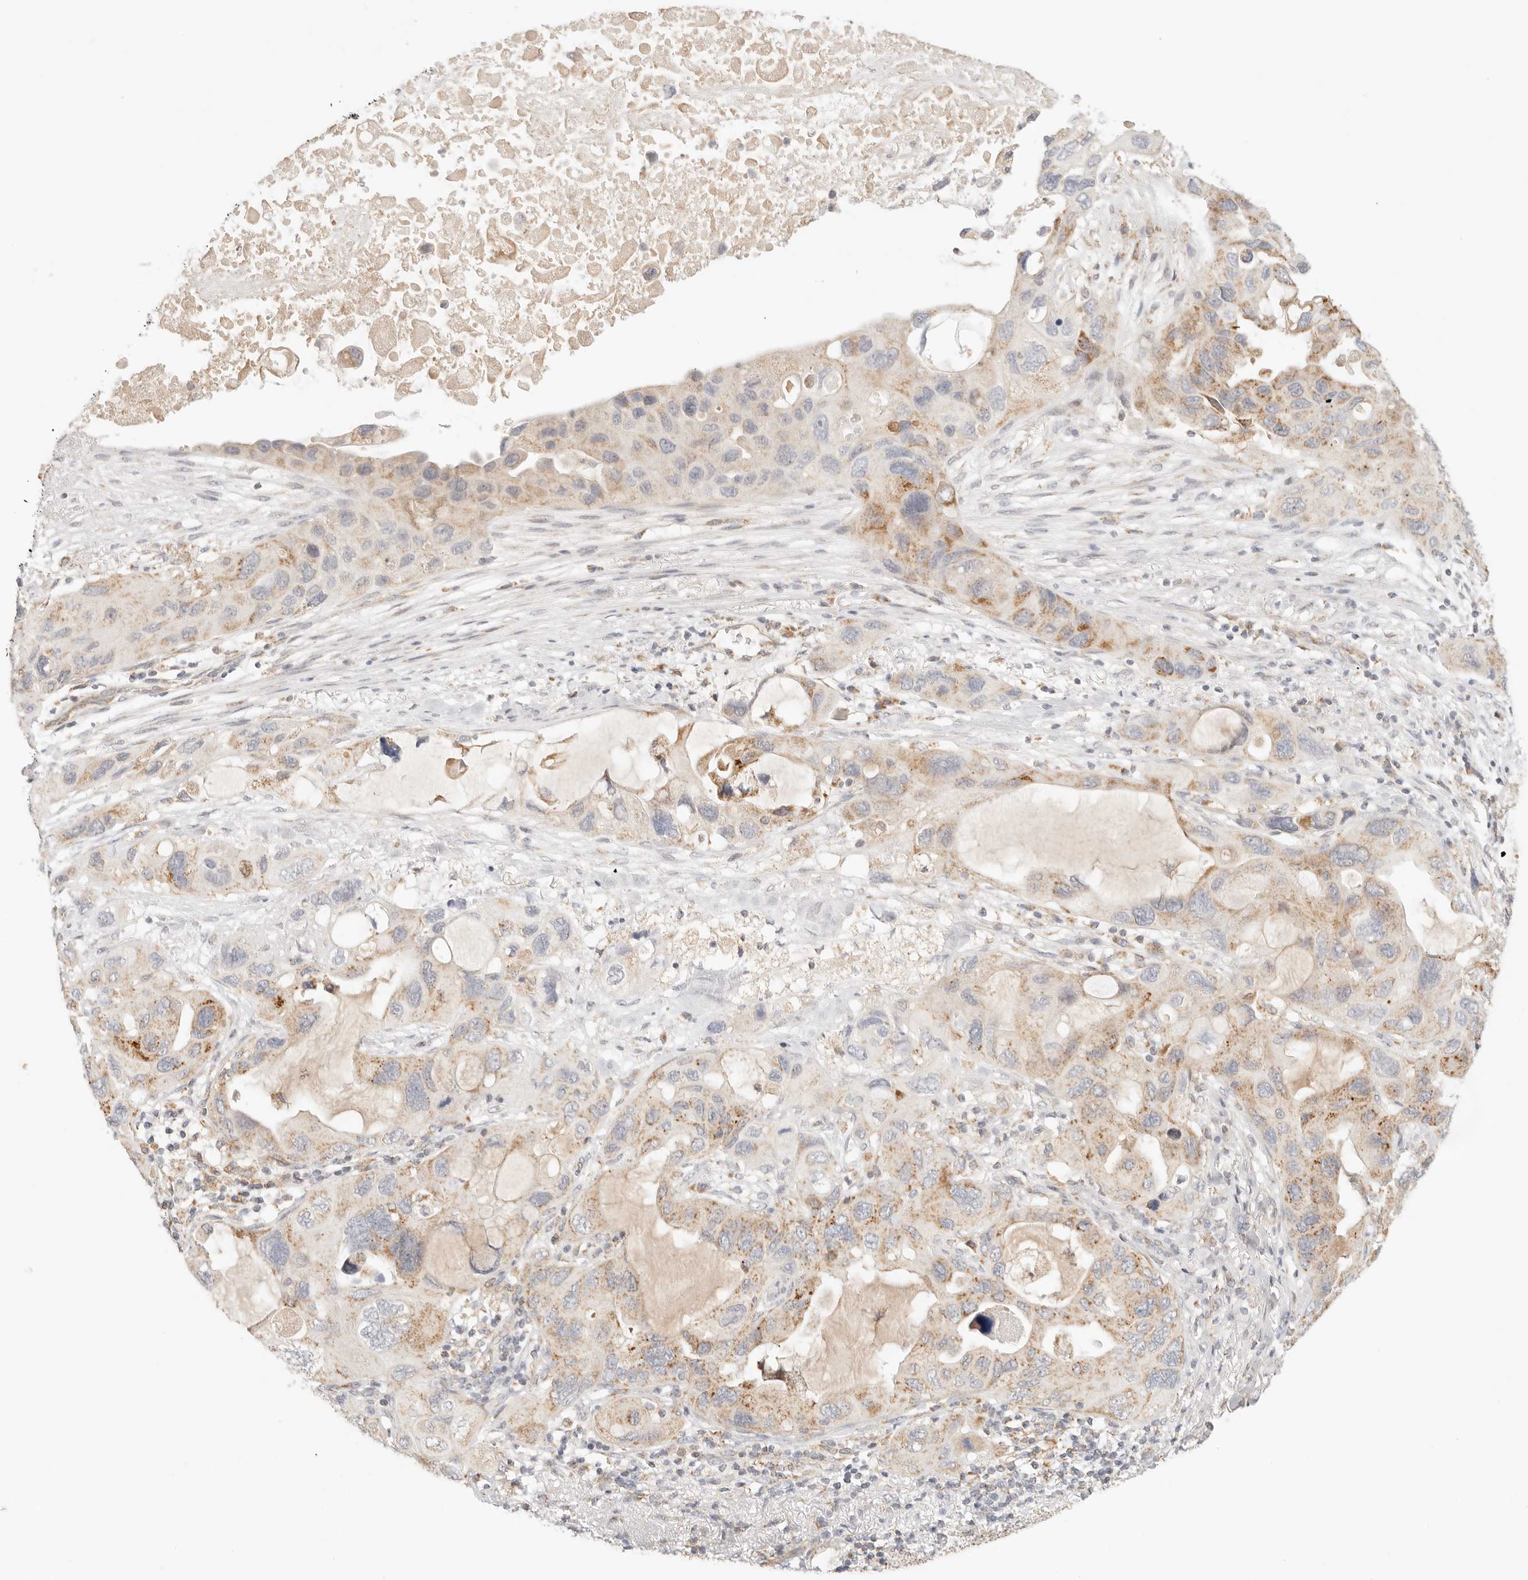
{"staining": {"intensity": "moderate", "quantity": ">75%", "location": "cytoplasmic/membranous"}, "tissue": "lung cancer", "cell_type": "Tumor cells", "image_type": "cancer", "snomed": [{"axis": "morphology", "description": "Squamous cell carcinoma, NOS"}, {"axis": "topography", "description": "Lung"}], "caption": "Tumor cells demonstrate moderate cytoplasmic/membranous staining in approximately >75% of cells in squamous cell carcinoma (lung).", "gene": "COA6", "patient": {"sex": "female", "age": 73}}